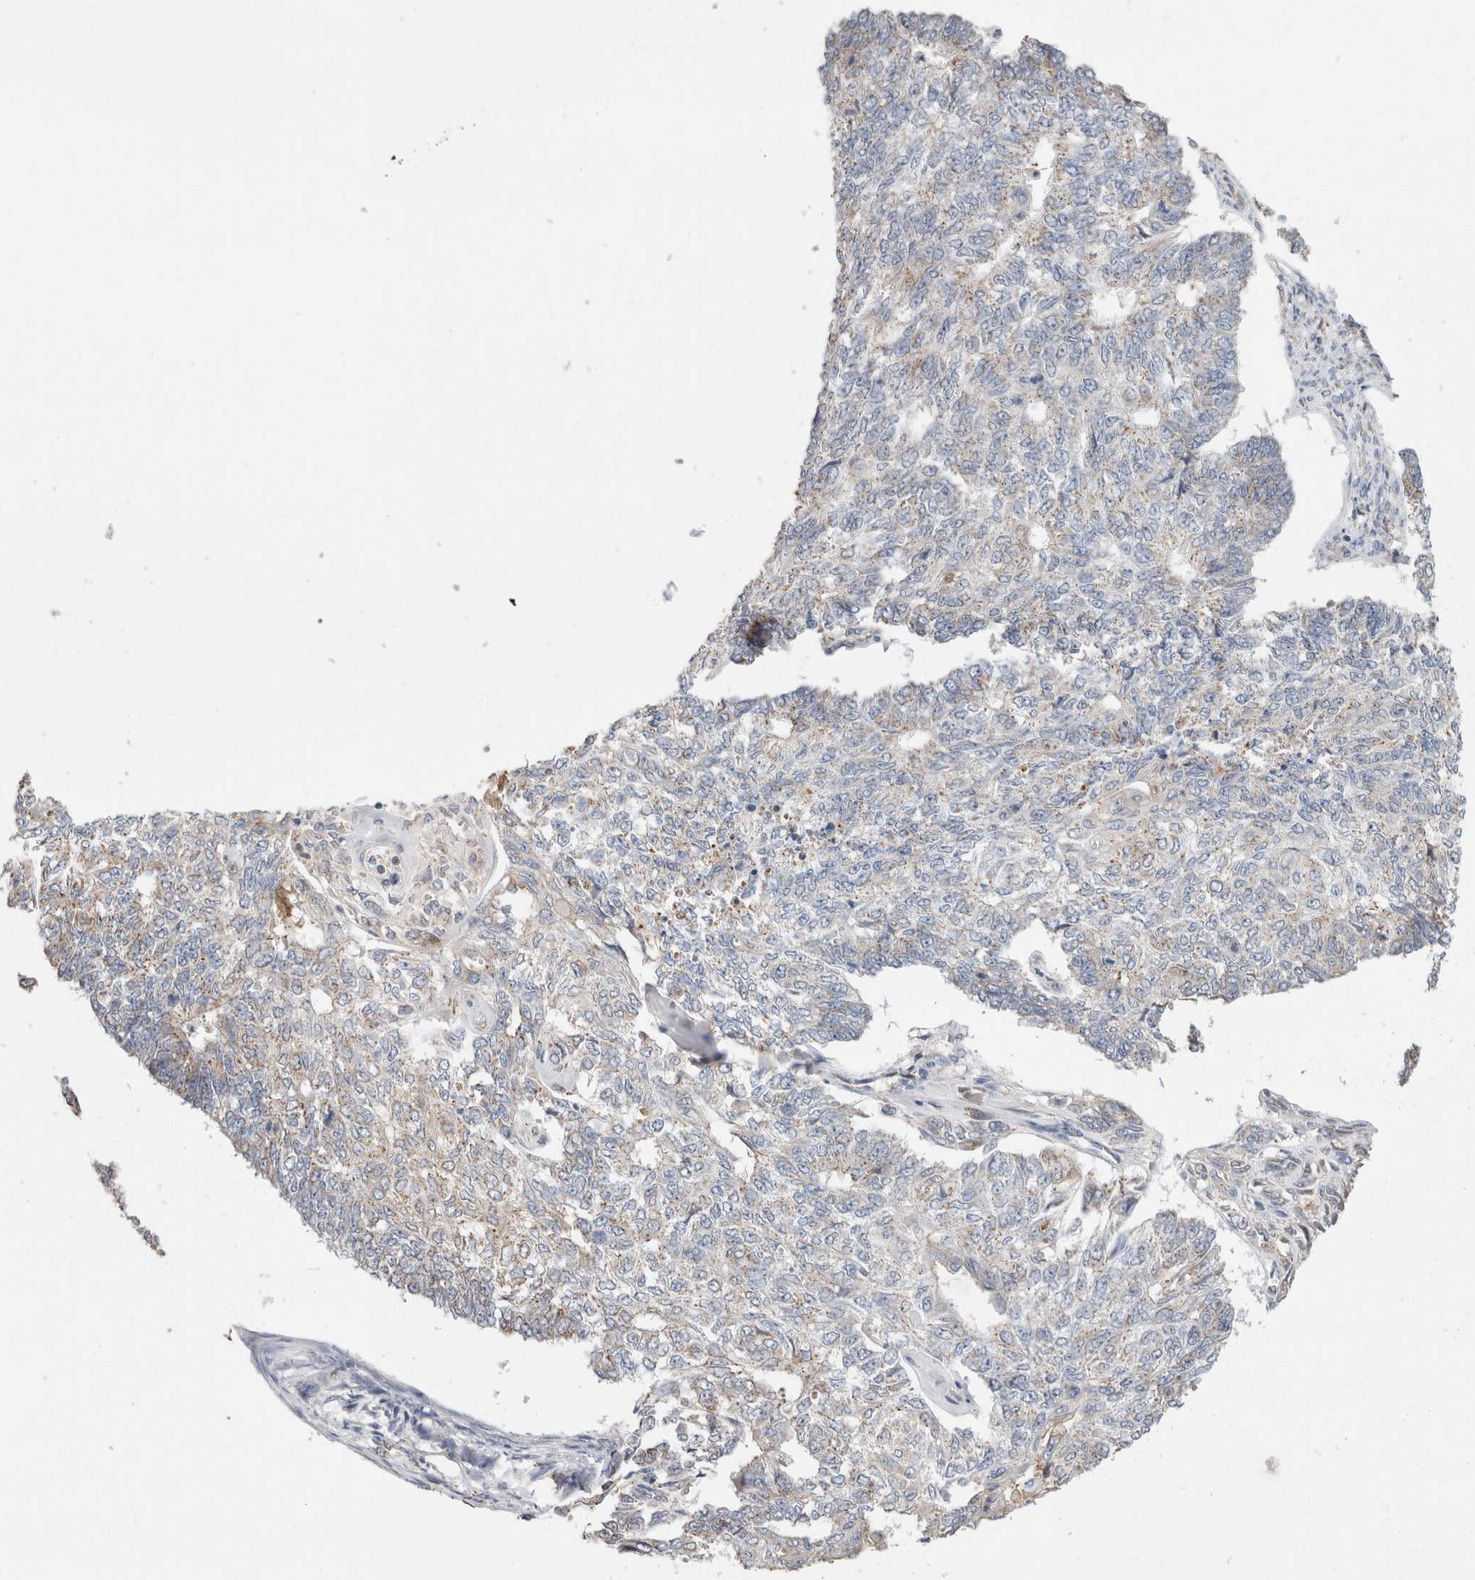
{"staining": {"intensity": "negative", "quantity": "none", "location": "none"}, "tissue": "endometrial cancer", "cell_type": "Tumor cells", "image_type": "cancer", "snomed": [{"axis": "morphology", "description": "Adenocarcinoma, NOS"}, {"axis": "topography", "description": "Endometrium"}], "caption": "Endometrial cancer (adenocarcinoma) was stained to show a protein in brown. There is no significant positivity in tumor cells.", "gene": "IARS2", "patient": {"sex": "female", "age": 32}}